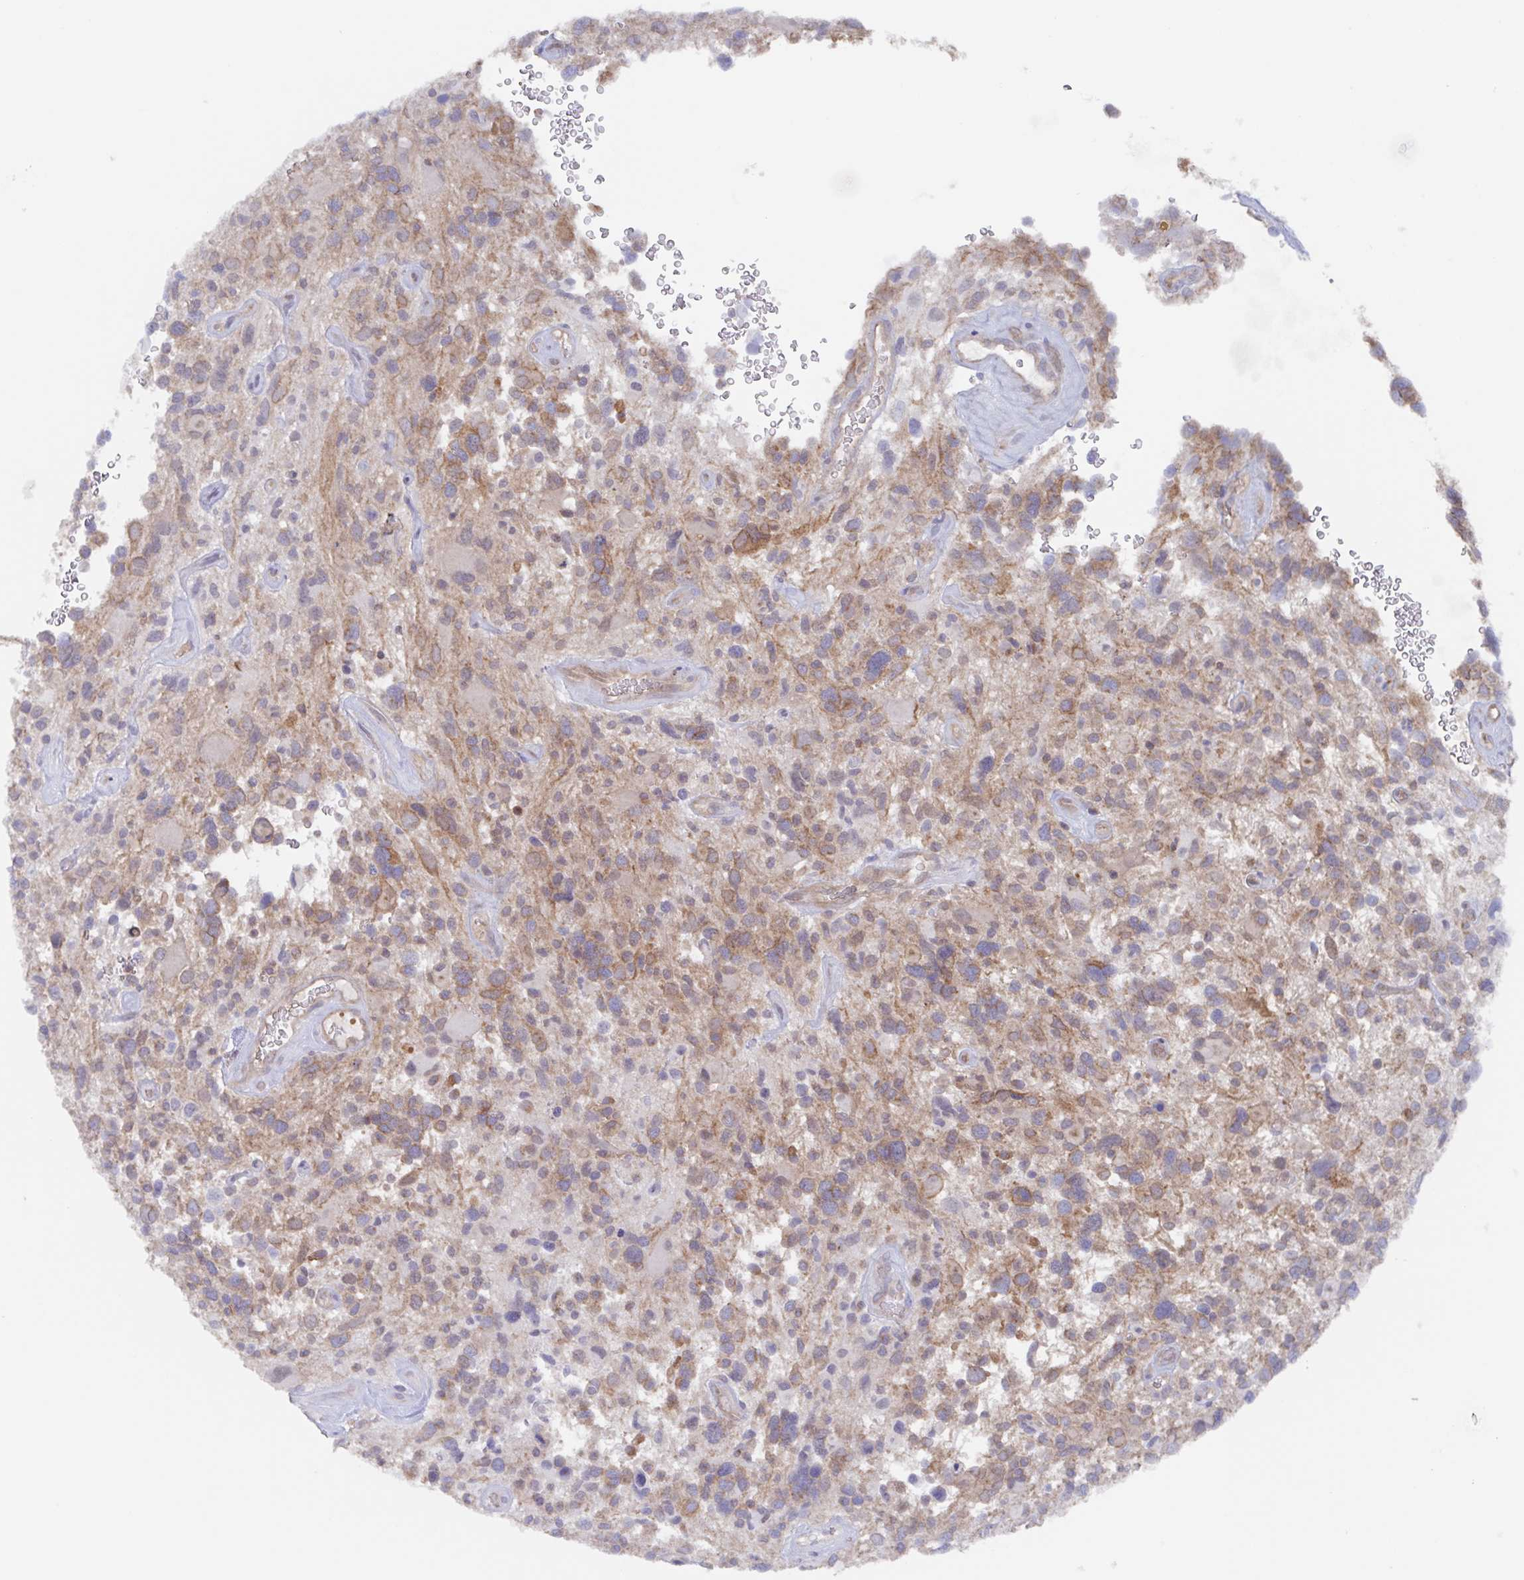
{"staining": {"intensity": "moderate", "quantity": "<25%", "location": "cytoplasmic/membranous"}, "tissue": "glioma", "cell_type": "Tumor cells", "image_type": "cancer", "snomed": [{"axis": "morphology", "description": "Glioma, malignant, High grade"}, {"axis": "topography", "description": "Brain"}], "caption": "A photomicrograph of glioma stained for a protein exhibits moderate cytoplasmic/membranous brown staining in tumor cells.", "gene": "AGFG2", "patient": {"sex": "male", "age": 49}}